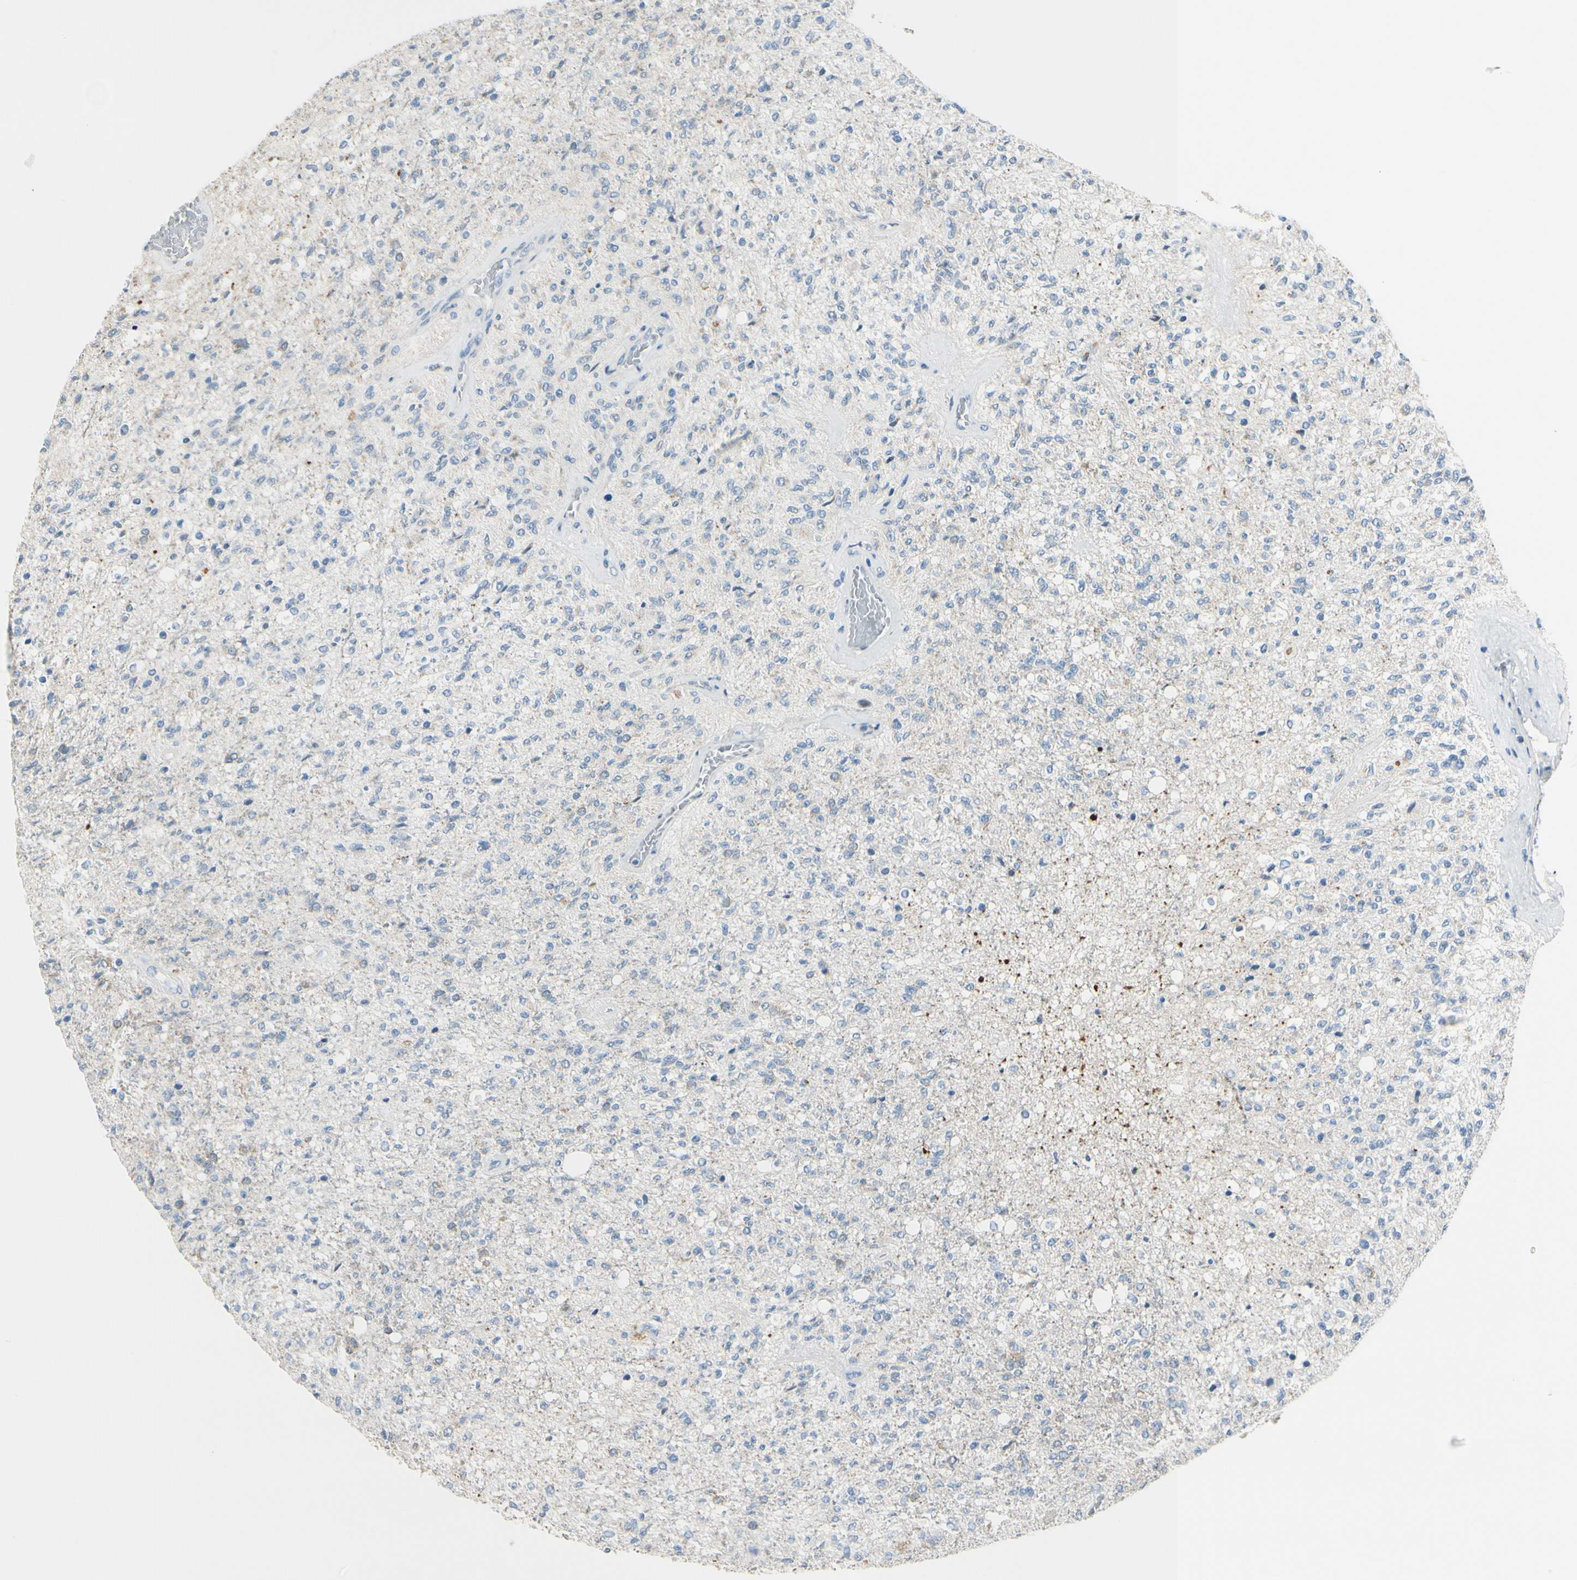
{"staining": {"intensity": "negative", "quantity": "none", "location": "none"}, "tissue": "glioma", "cell_type": "Tumor cells", "image_type": "cancer", "snomed": [{"axis": "morphology", "description": "Normal tissue, NOS"}, {"axis": "morphology", "description": "Glioma, malignant, High grade"}, {"axis": "topography", "description": "Cerebral cortex"}], "caption": "A high-resolution image shows immunohistochemistry staining of malignant glioma (high-grade), which demonstrates no significant staining in tumor cells.", "gene": "GALNT5", "patient": {"sex": "male", "age": 77}}